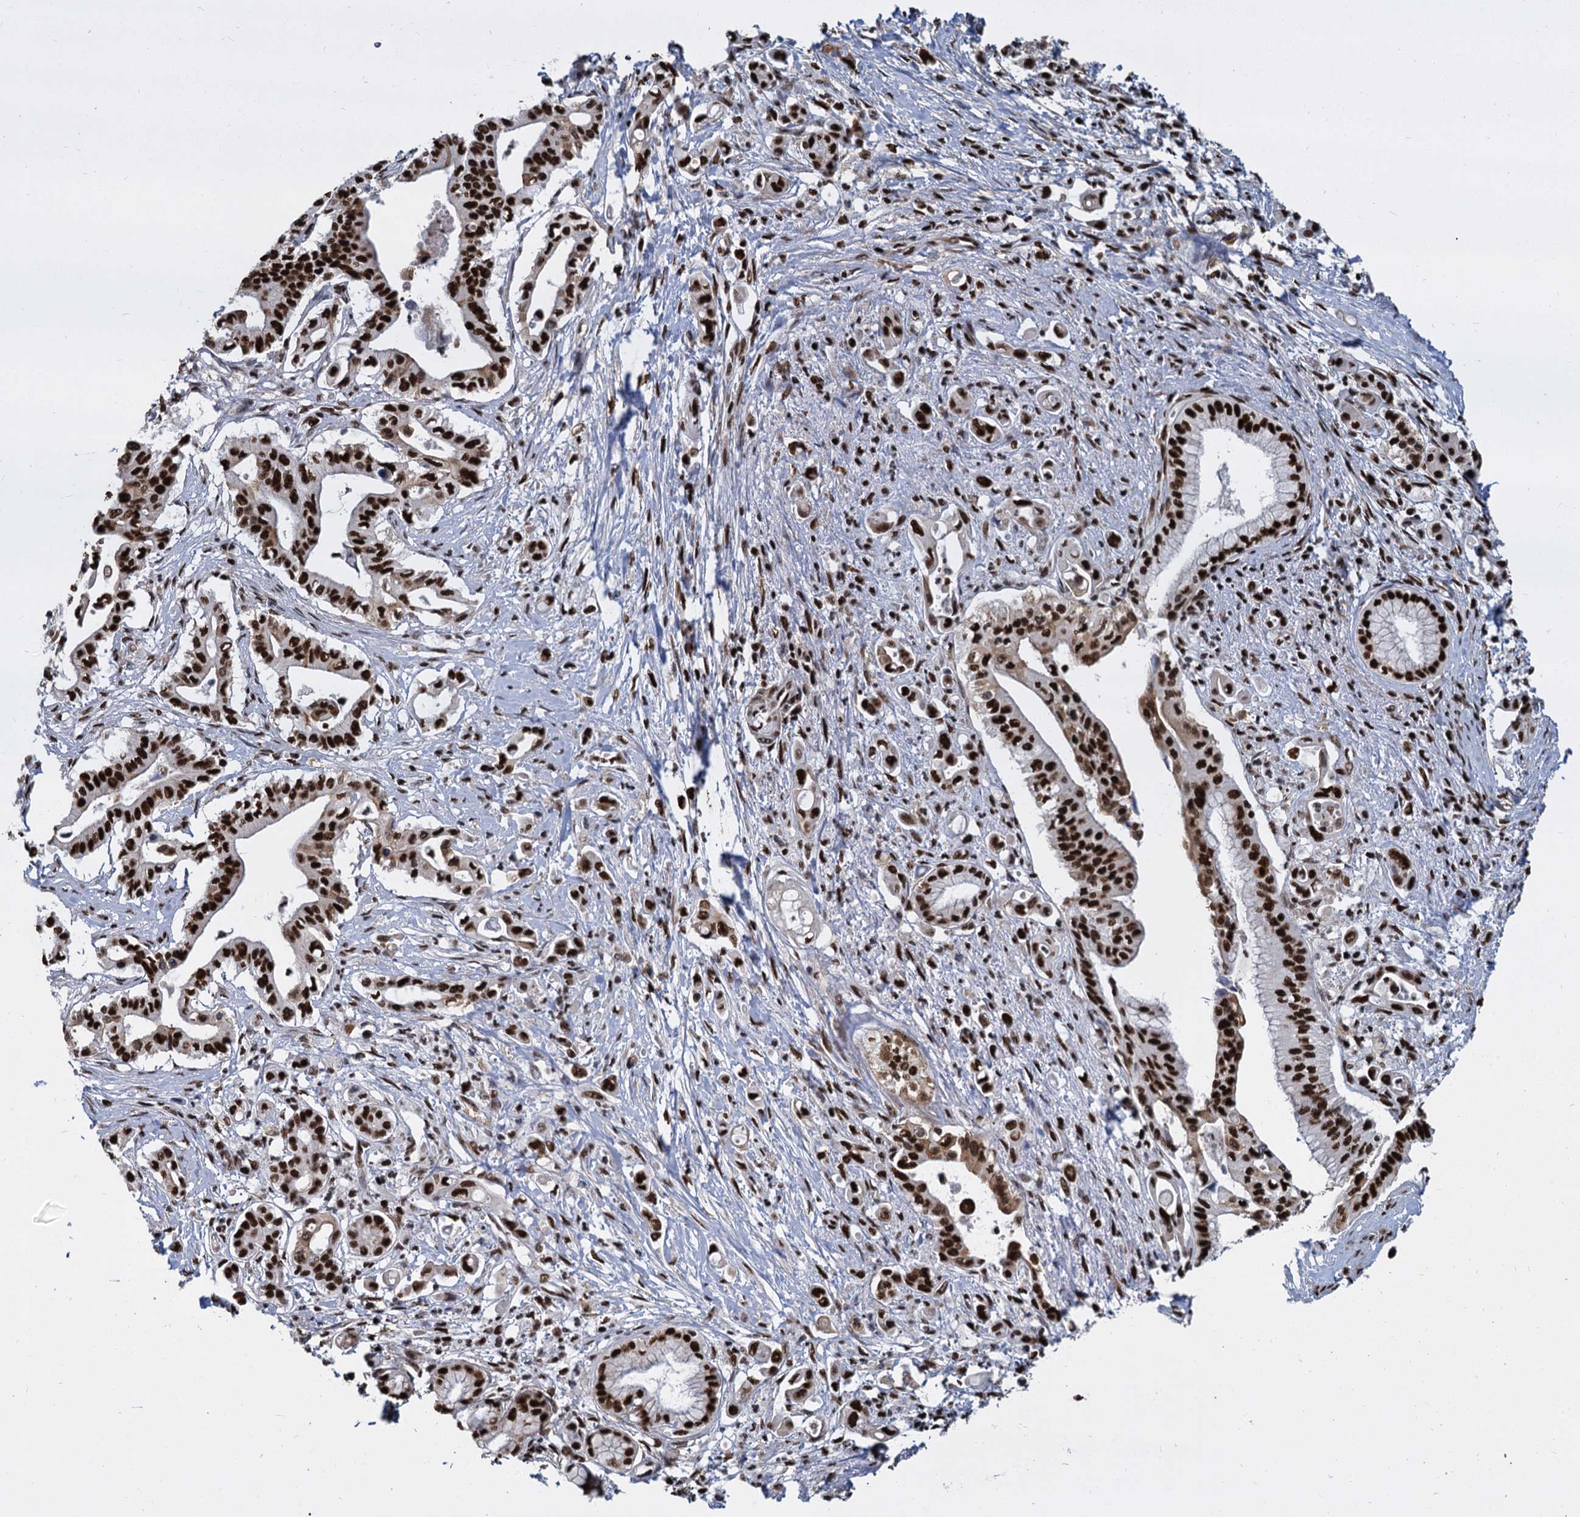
{"staining": {"intensity": "strong", "quantity": ">75%", "location": "nuclear"}, "tissue": "pancreatic cancer", "cell_type": "Tumor cells", "image_type": "cancer", "snomed": [{"axis": "morphology", "description": "Adenocarcinoma, NOS"}, {"axis": "topography", "description": "Pancreas"}], "caption": "DAB immunohistochemical staining of pancreatic cancer reveals strong nuclear protein expression in about >75% of tumor cells. (DAB IHC with brightfield microscopy, high magnification).", "gene": "DCPS", "patient": {"sex": "female", "age": 77}}